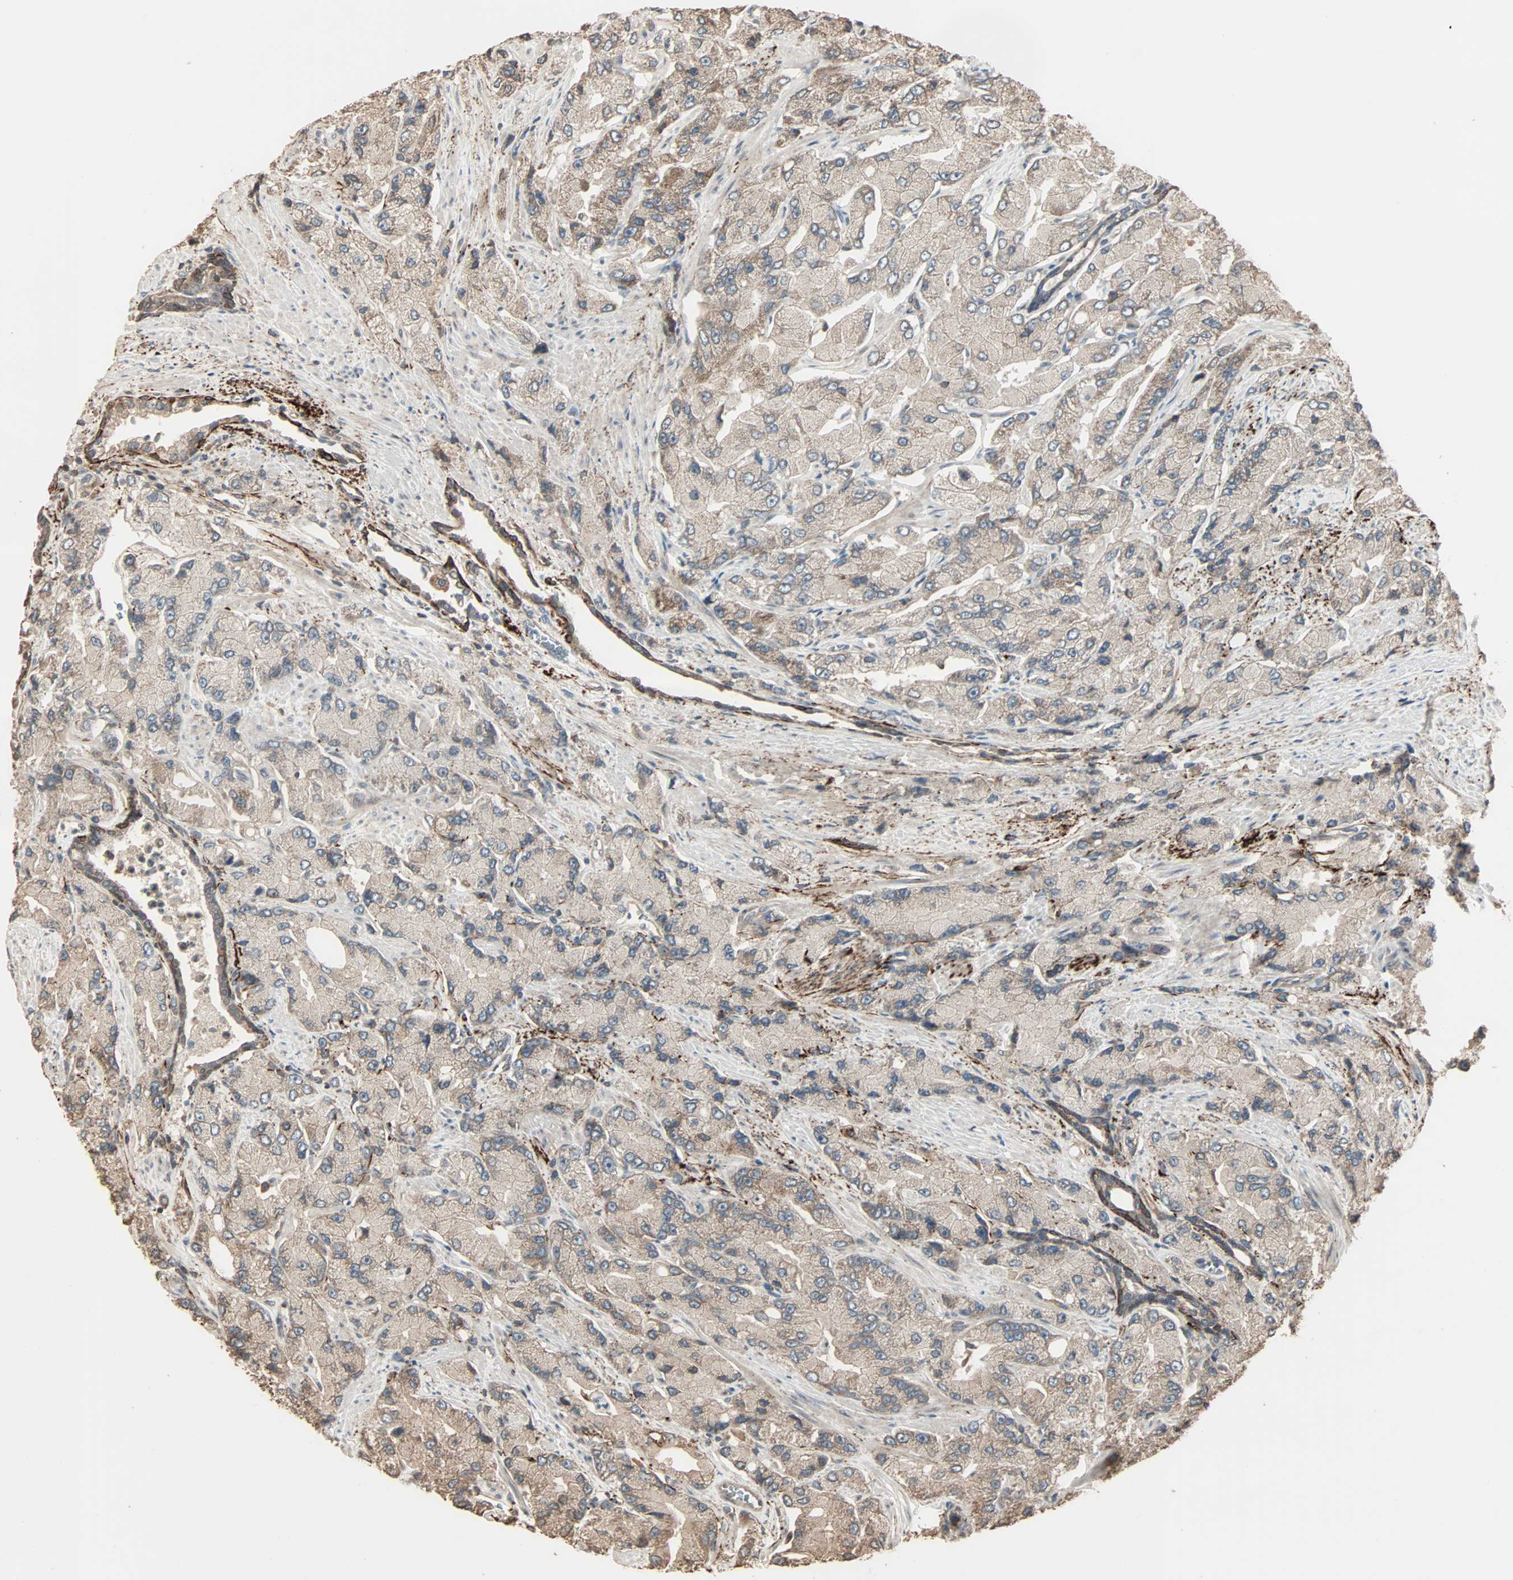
{"staining": {"intensity": "moderate", "quantity": ">75%", "location": "cytoplasmic/membranous"}, "tissue": "prostate cancer", "cell_type": "Tumor cells", "image_type": "cancer", "snomed": [{"axis": "morphology", "description": "Adenocarcinoma, High grade"}, {"axis": "topography", "description": "Prostate"}], "caption": "An image of adenocarcinoma (high-grade) (prostate) stained for a protein reveals moderate cytoplasmic/membranous brown staining in tumor cells.", "gene": "CALCRL", "patient": {"sex": "male", "age": 58}}